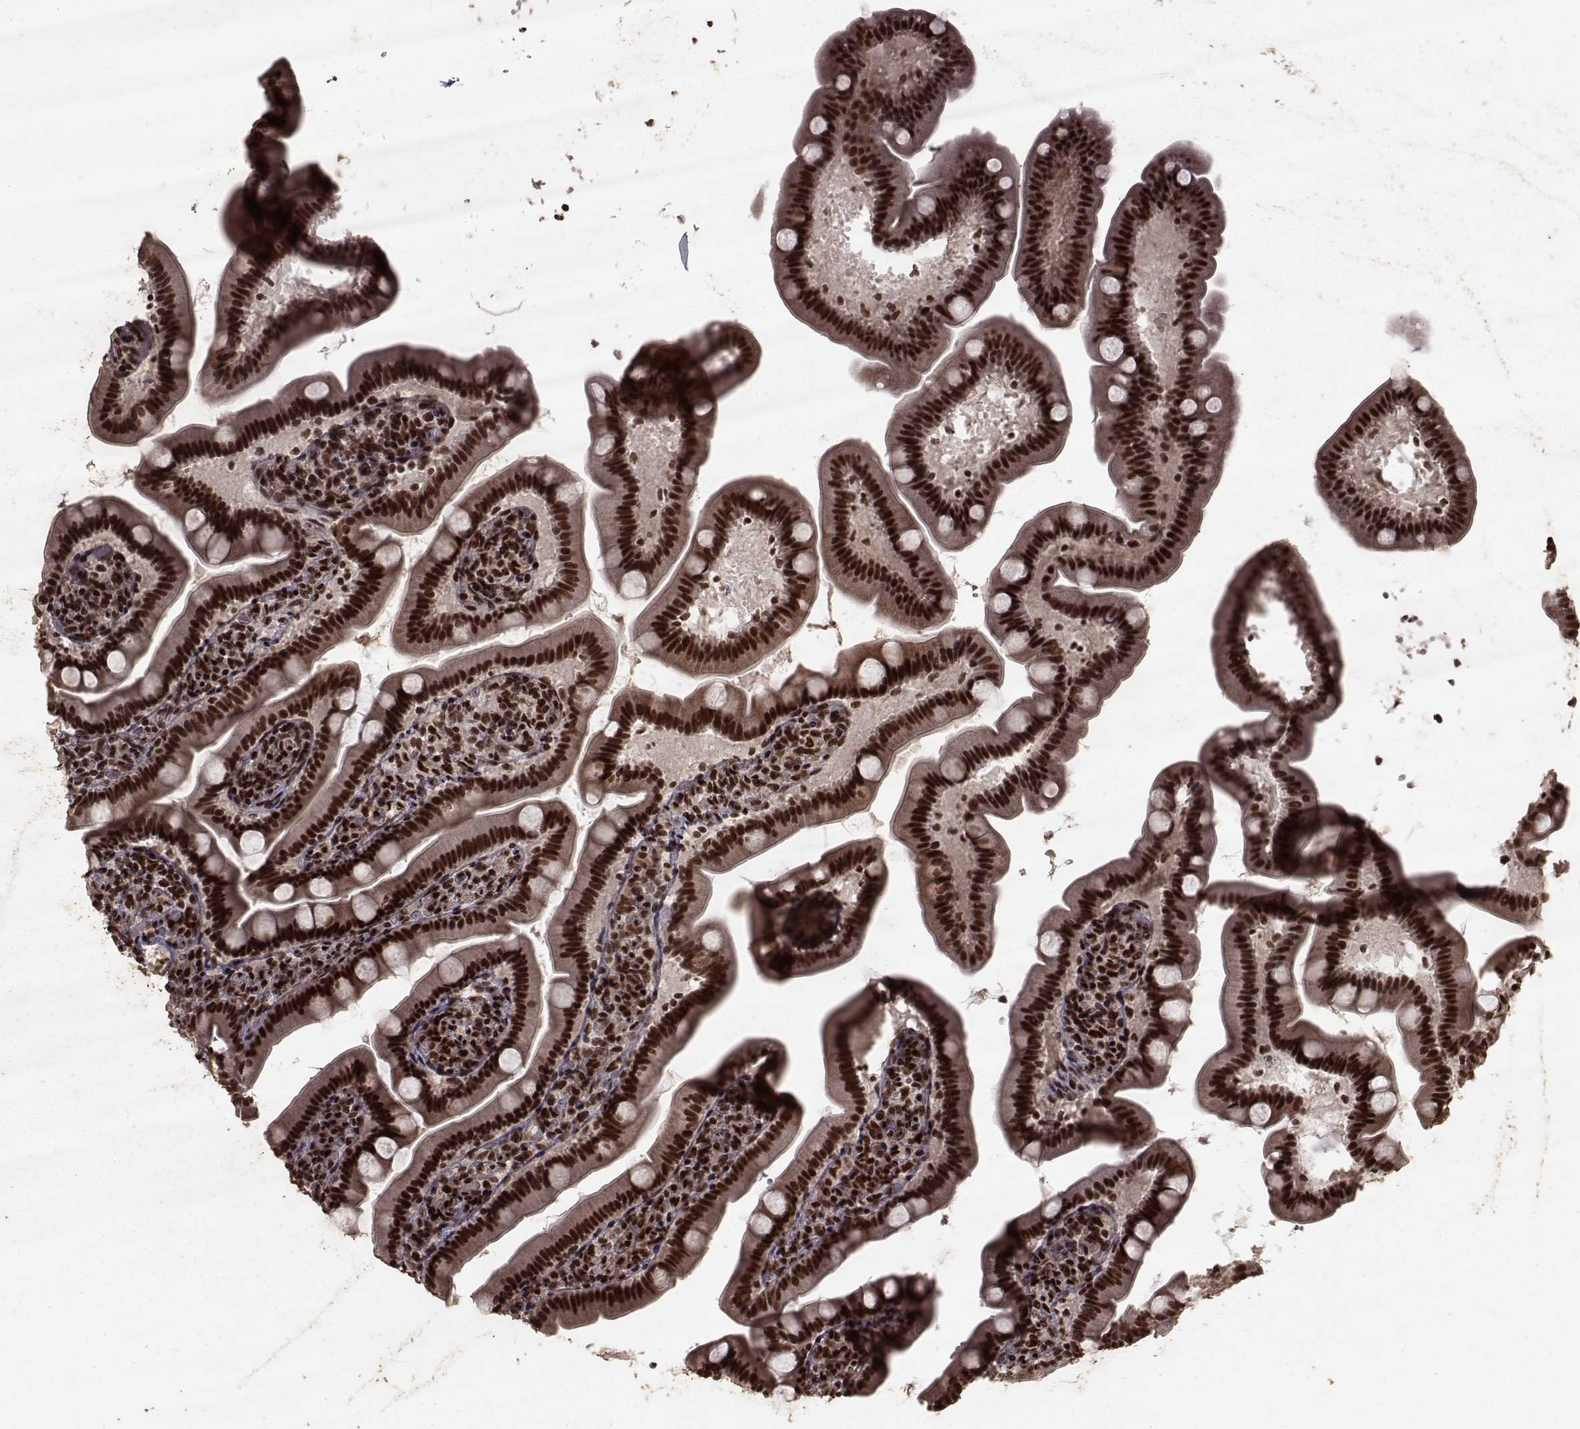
{"staining": {"intensity": "strong", "quantity": ">75%", "location": "cytoplasmic/membranous,nuclear"}, "tissue": "small intestine", "cell_type": "Glandular cells", "image_type": "normal", "snomed": [{"axis": "morphology", "description": "Normal tissue, NOS"}, {"axis": "topography", "description": "Small intestine"}], "caption": "Benign small intestine was stained to show a protein in brown. There is high levels of strong cytoplasmic/membranous,nuclear staining in approximately >75% of glandular cells.", "gene": "SF1", "patient": {"sex": "male", "age": 66}}